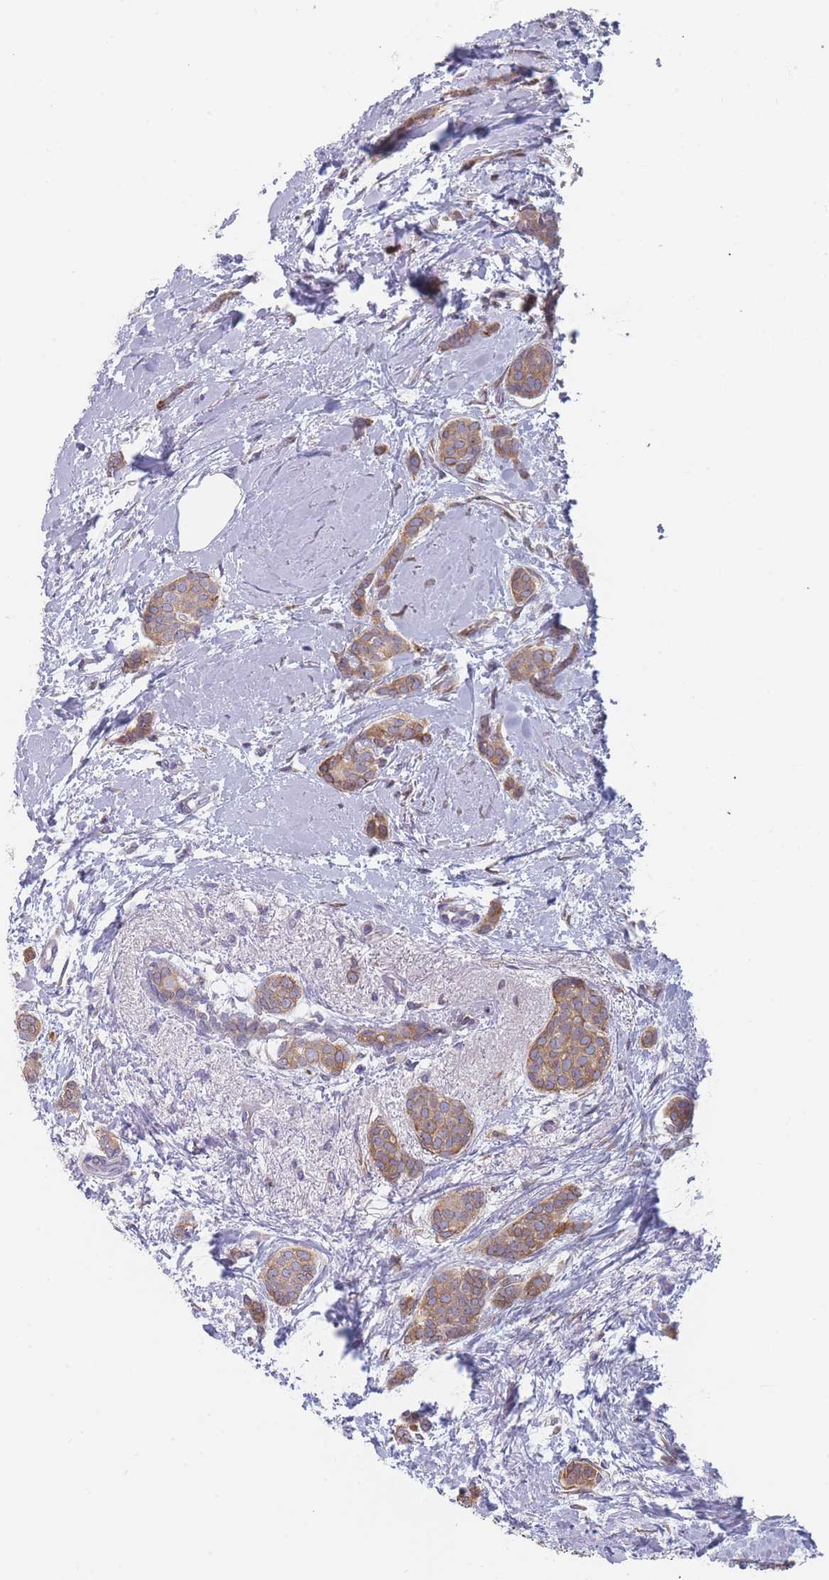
{"staining": {"intensity": "moderate", "quantity": ">75%", "location": "cytoplasmic/membranous"}, "tissue": "breast cancer", "cell_type": "Tumor cells", "image_type": "cancer", "snomed": [{"axis": "morphology", "description": "Duct carcinoma"}, {"axis": "topography", "description": "Breast"}], "caption": "Breast intraductal carcinoma was stained to show a protein in brown. There is medium levels of moderate cytoplasmic/membranous positivity in about >75% of tumor cells. (IHC, brightfield microscopy, high magnification).", "gene": "TMED10", "patient": {"sex": "female", "age": 72}}